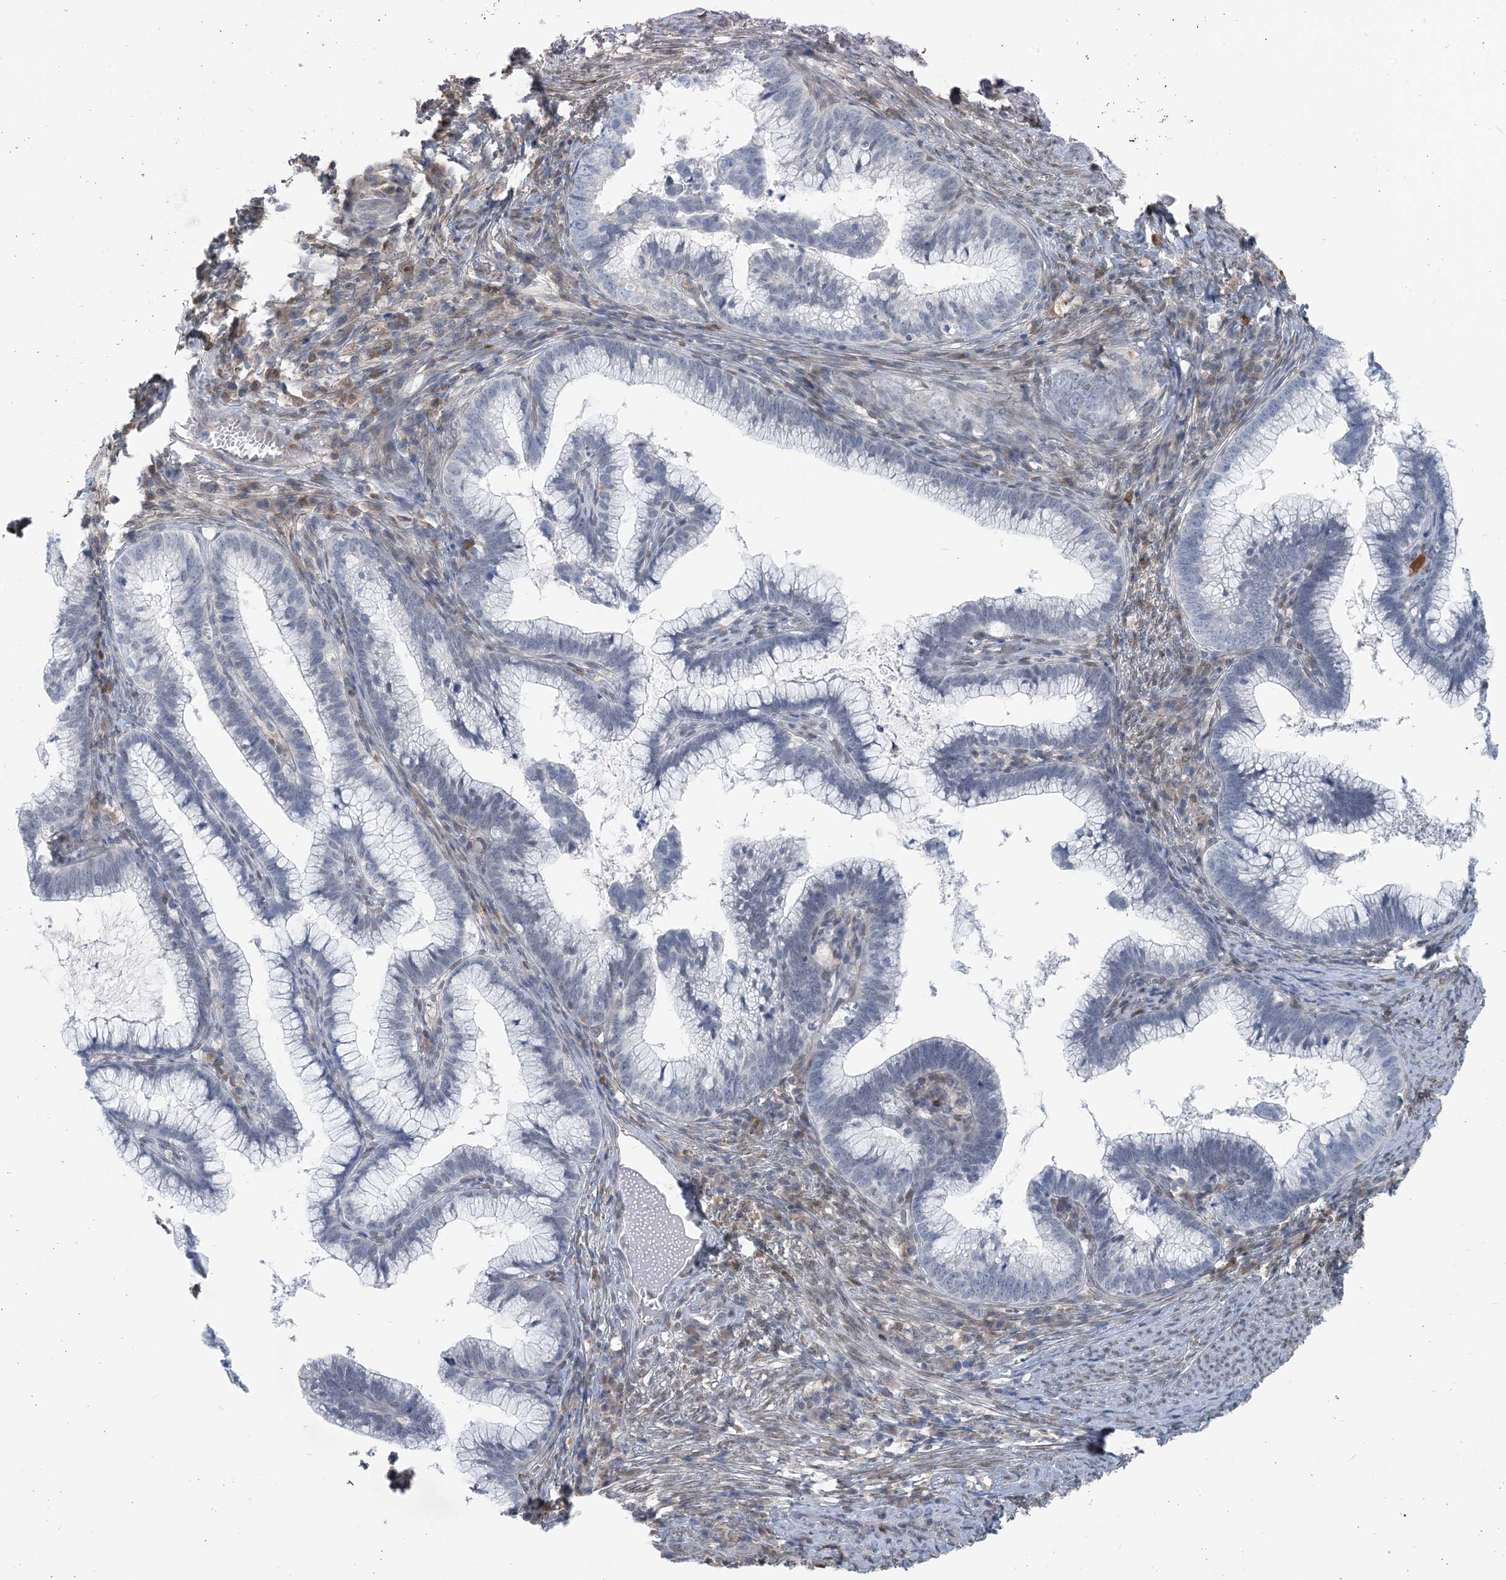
{"staining": {"intensity": "negative", "quantity": "none", "location": "none"}, "tissue": "cervical cancer", "cell_type": "Tumor cells", "image_type": "cancer", "snomed": [{"axis": "morphology", "description": "Adenocarcinoma, NOS"}, {"axis": "topography", "description": "Cervix"}], "caption": "Tumor cells show no significant protein expression in cervical adenocarcinoma.", "gene": "ZC3H12A", "patient": {"sex": "female", "age": 36}}